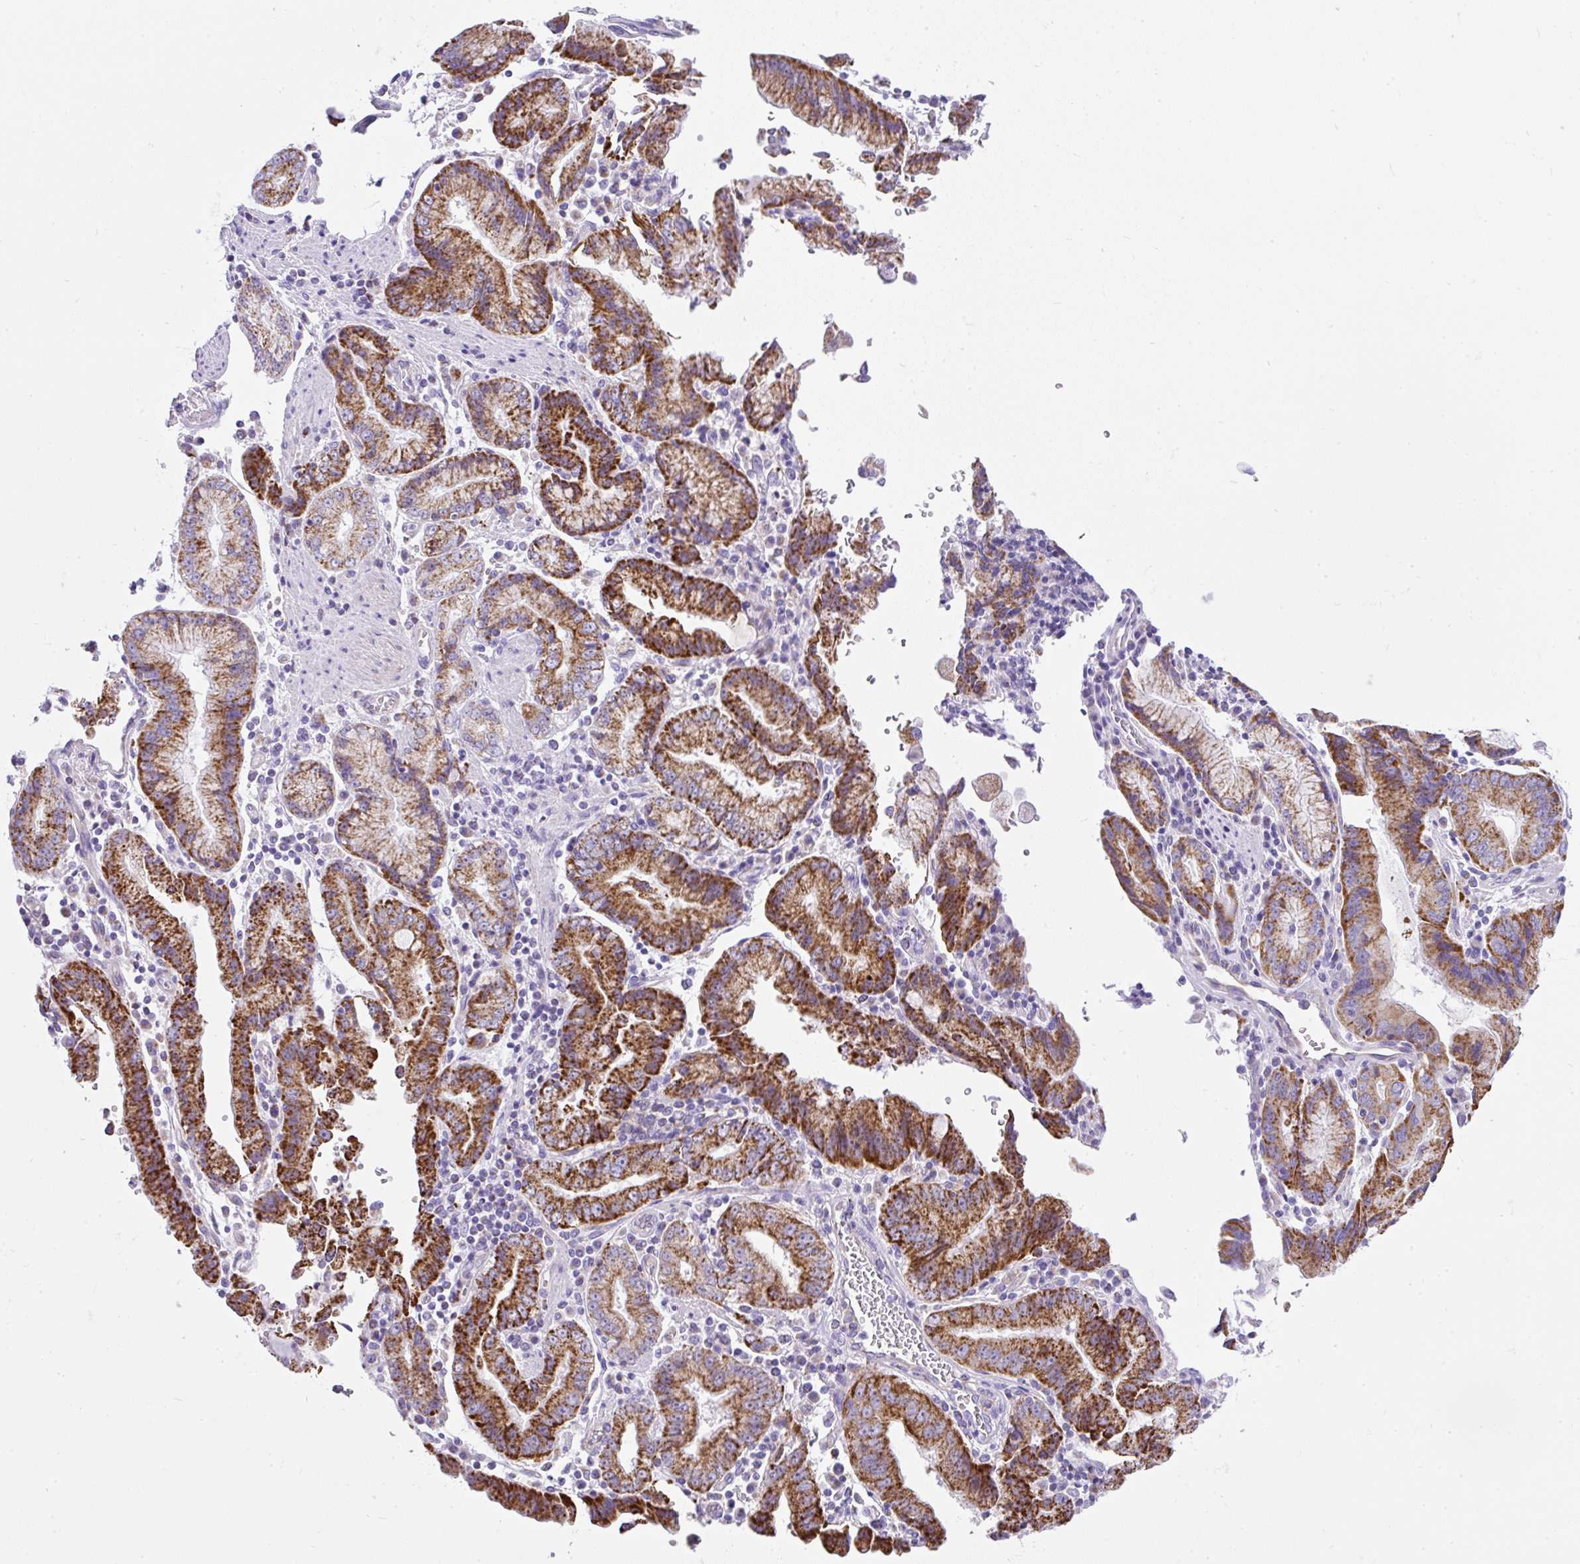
{"staining": {"intensity": "strong", "quantity": ">75%", "location": "cytoplasmic/membranous"}, "tissue": "stomach cancer", "cell_type": "Tumor cells", "image_type": "cancer", "snomed": [{"axis": "morphology", "description": "Adenocarcinoma, NOS"}, {"axis": "topography", "description": "Stomach"}], "caption": "IHC of stomach cancer displays high levels of strong cytoplasmic/membranous staining in approximately >75% of tumor cells.", "gene": "SLC13A1", "patient": {"sex": "male", "age": 62}}